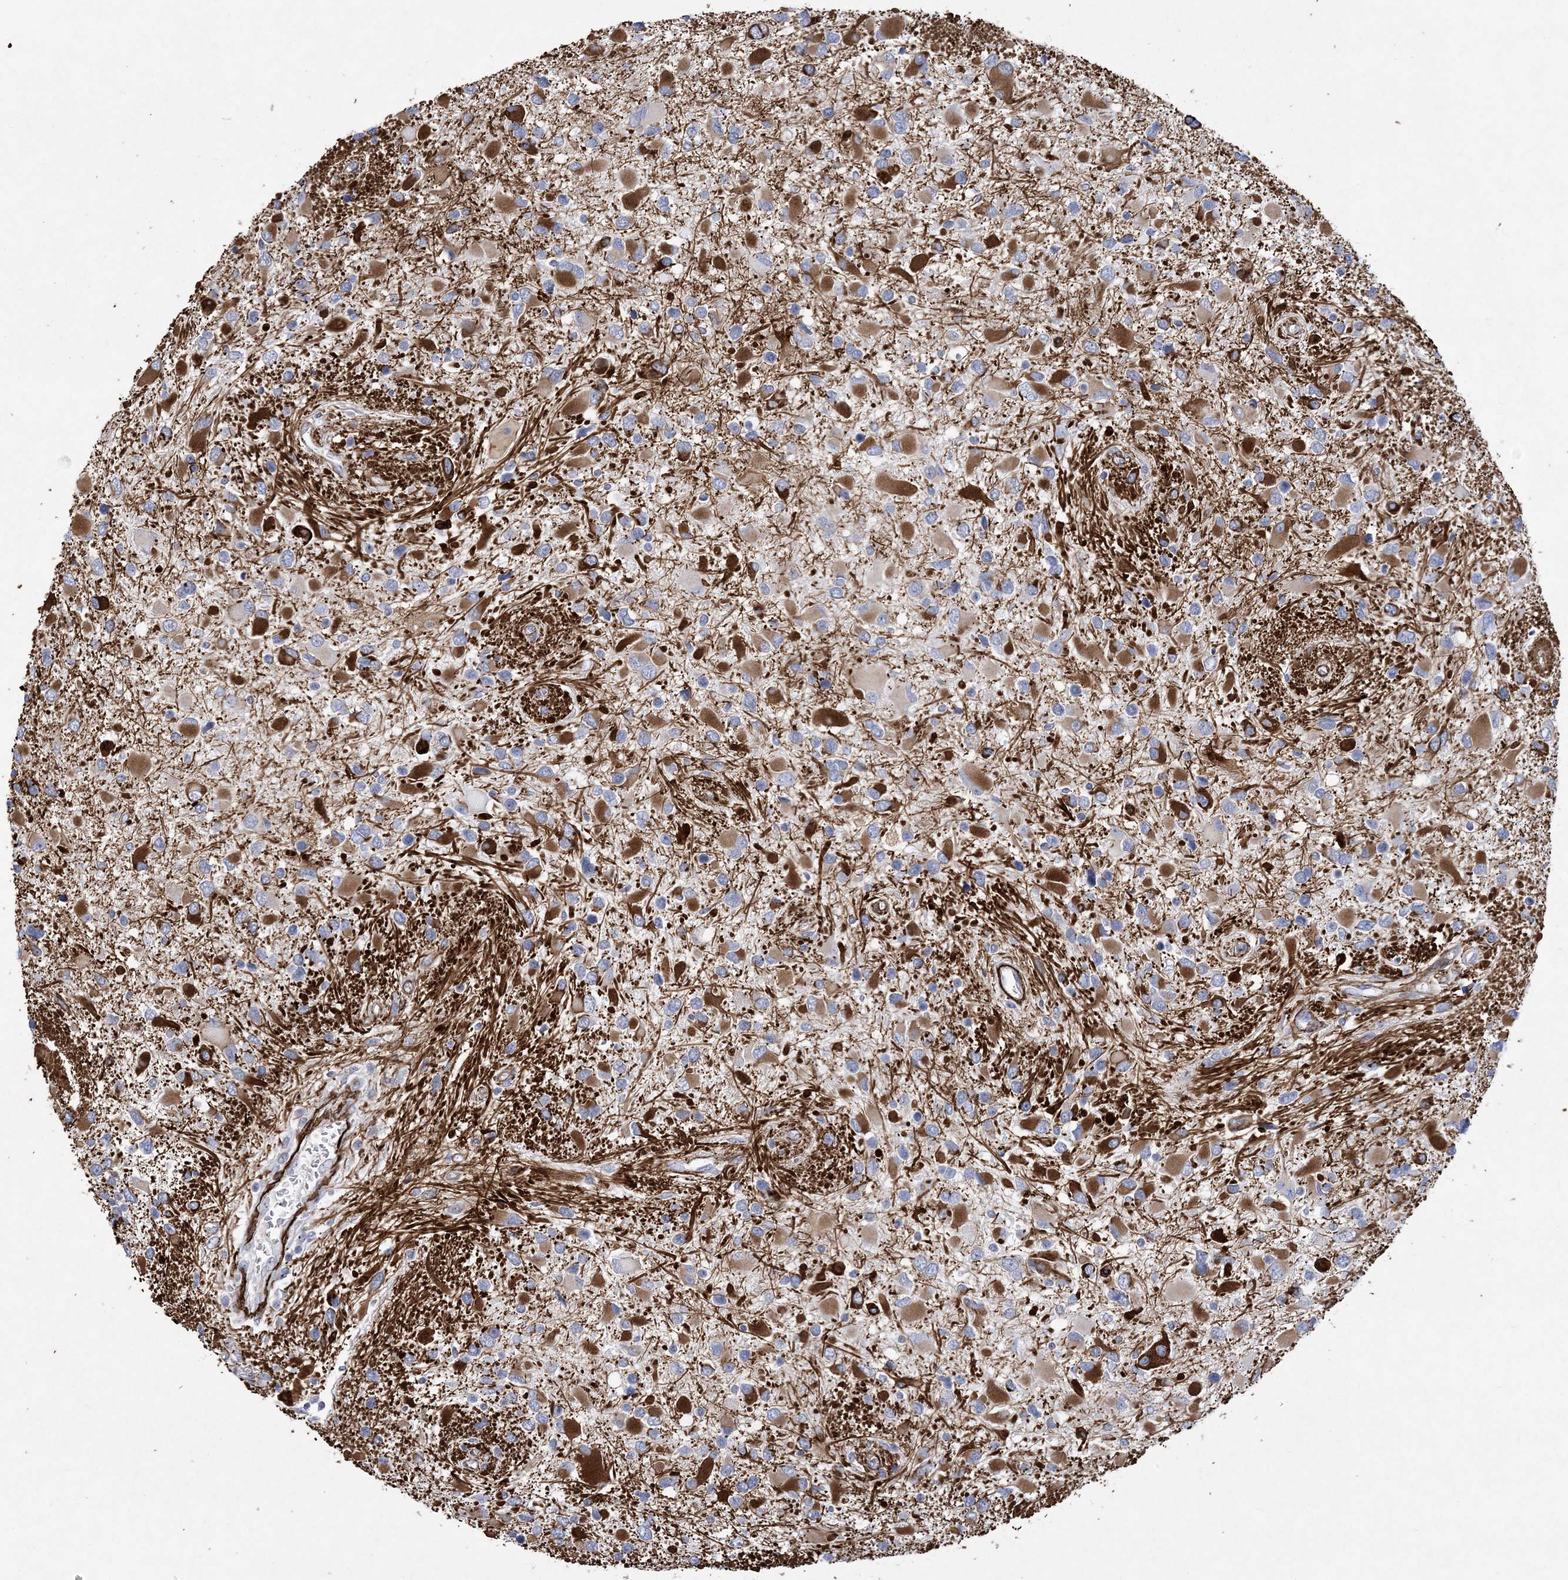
{"staining": {"intensity": "moderate", "quantity": "<25%", "location": "cytoplasmic/membranous"}, "tissue": "glioma", "cell_type": "Tumor cells", "image_type": "cancer", "snomed": [{"axis": "morphology", "description": "Glioma, malignant, High grade"}, {"axis": "topography", "description": "Brain"}], "caption": "About <25% of tumor cells in glioma show moderate cytoplasmic/membranous protein expression as visualized by brown immunohistochemical staining.", "gene": "ARSJ", "patient": {"sex": "male", "age": 53}}